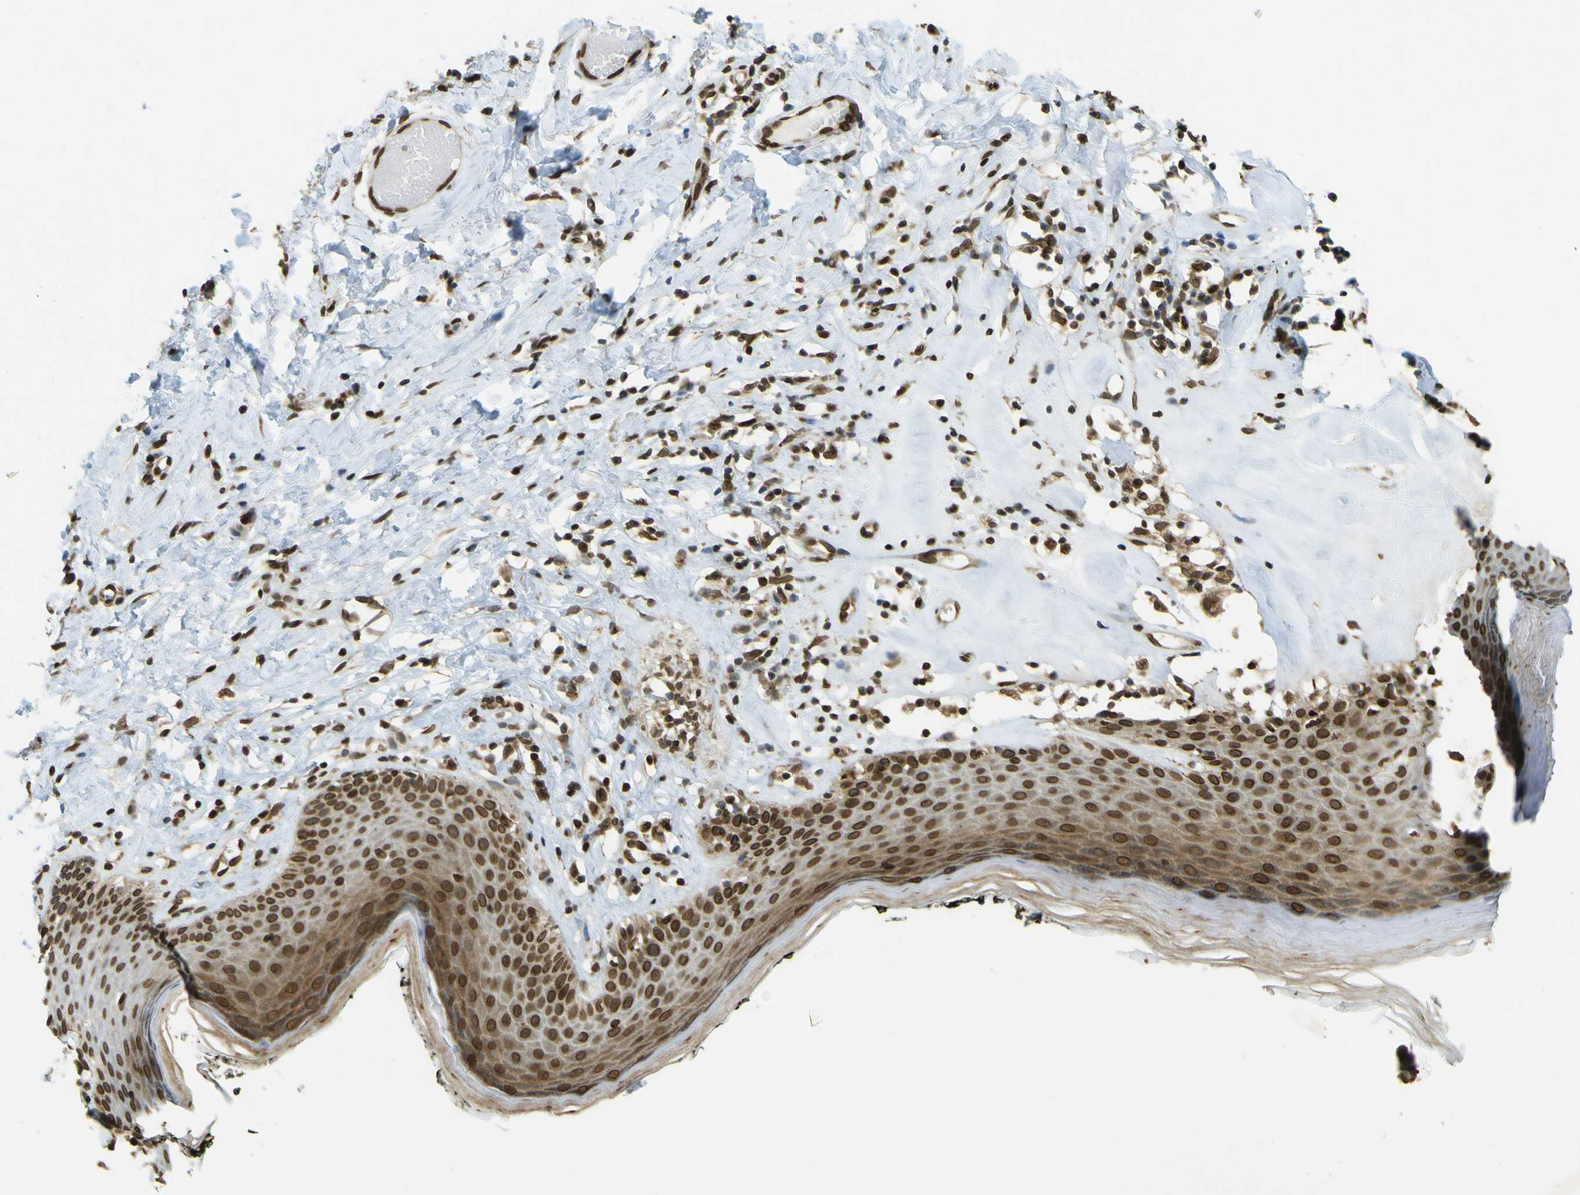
{"staining": {"intensity": "moderate", "quantity": ">75%", "location": "cytoplasmic/membranous,nuclear"}, "tissue": "skin", "cell_type": "Epidermal cells", "image_type": "normal", "snomed": [{"axis": "morphology", "description": "Normal tissue, NOS"}, {"axis": "morphology", "description": "Inflammation, NOS"}, {"axis": "topography", "description": "Vulva"}], "caption": "Immunohistochemistry (IHC) of unremarkable skin reveals medium levels of moderate cytoplasmic/membranous,nuclear positivity in approximately >75% of epidermal cells.", "gene": "GALNT1", "patient": {"sex": "female", "age": 84}}